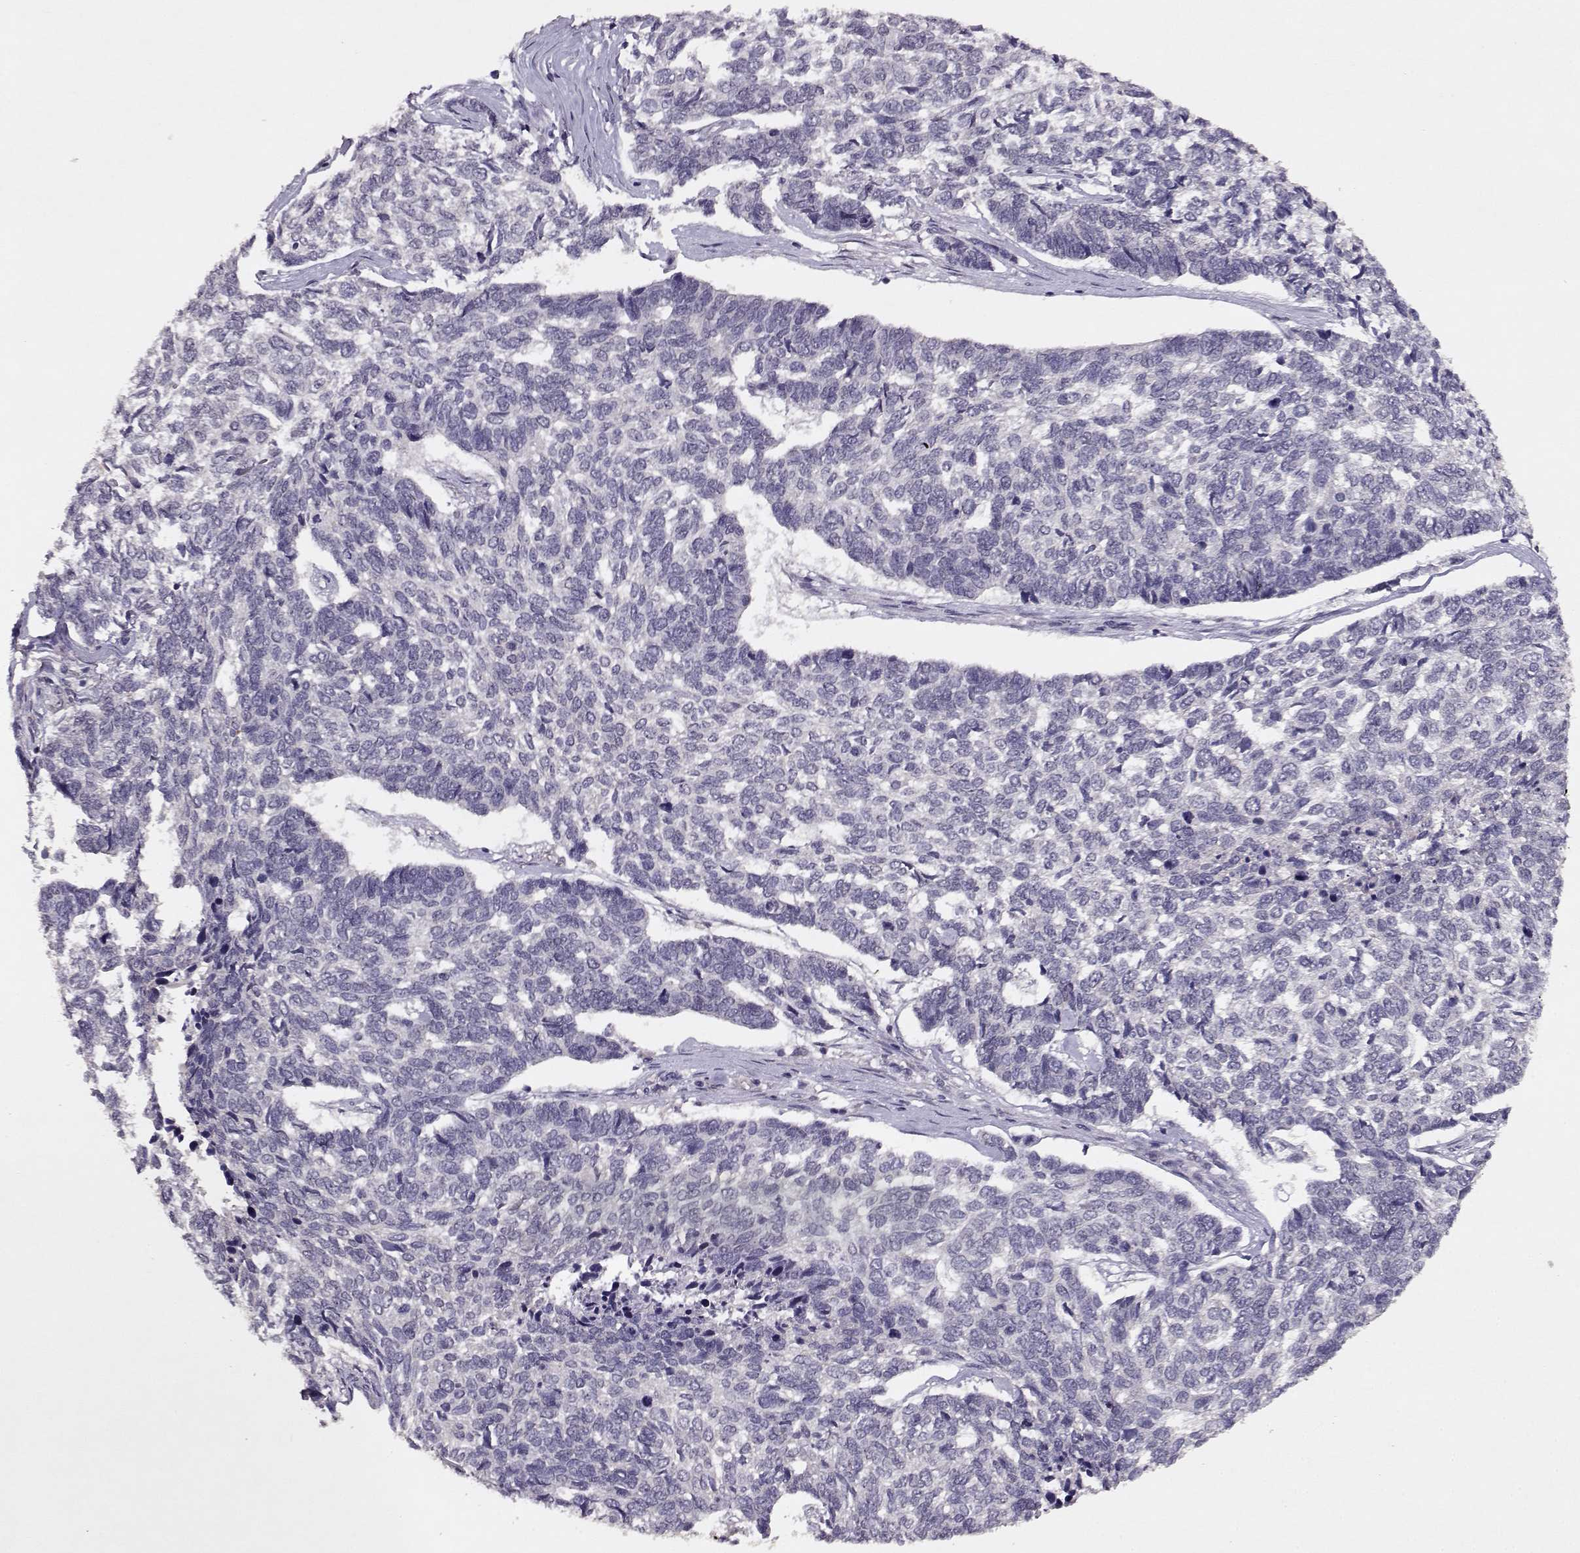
{"staining": {"intensity": "negative", "quantity": "none", "location": "none"}, "tissue": "skin cancer", "cell_type": "Tumor cells", "image_type": "cancer", "snomed": [{"axis": "morphology", "description": "Basal cell carcinoma"}, {"axis": "topography", "description": "Skin"}], "caption": "This is a histopathology image of immunohistochemistry staining of skin cancer, which shows no expression in tumor cells.", "gene": "BMX", "patient": {"sex": "female", "age": 65}}